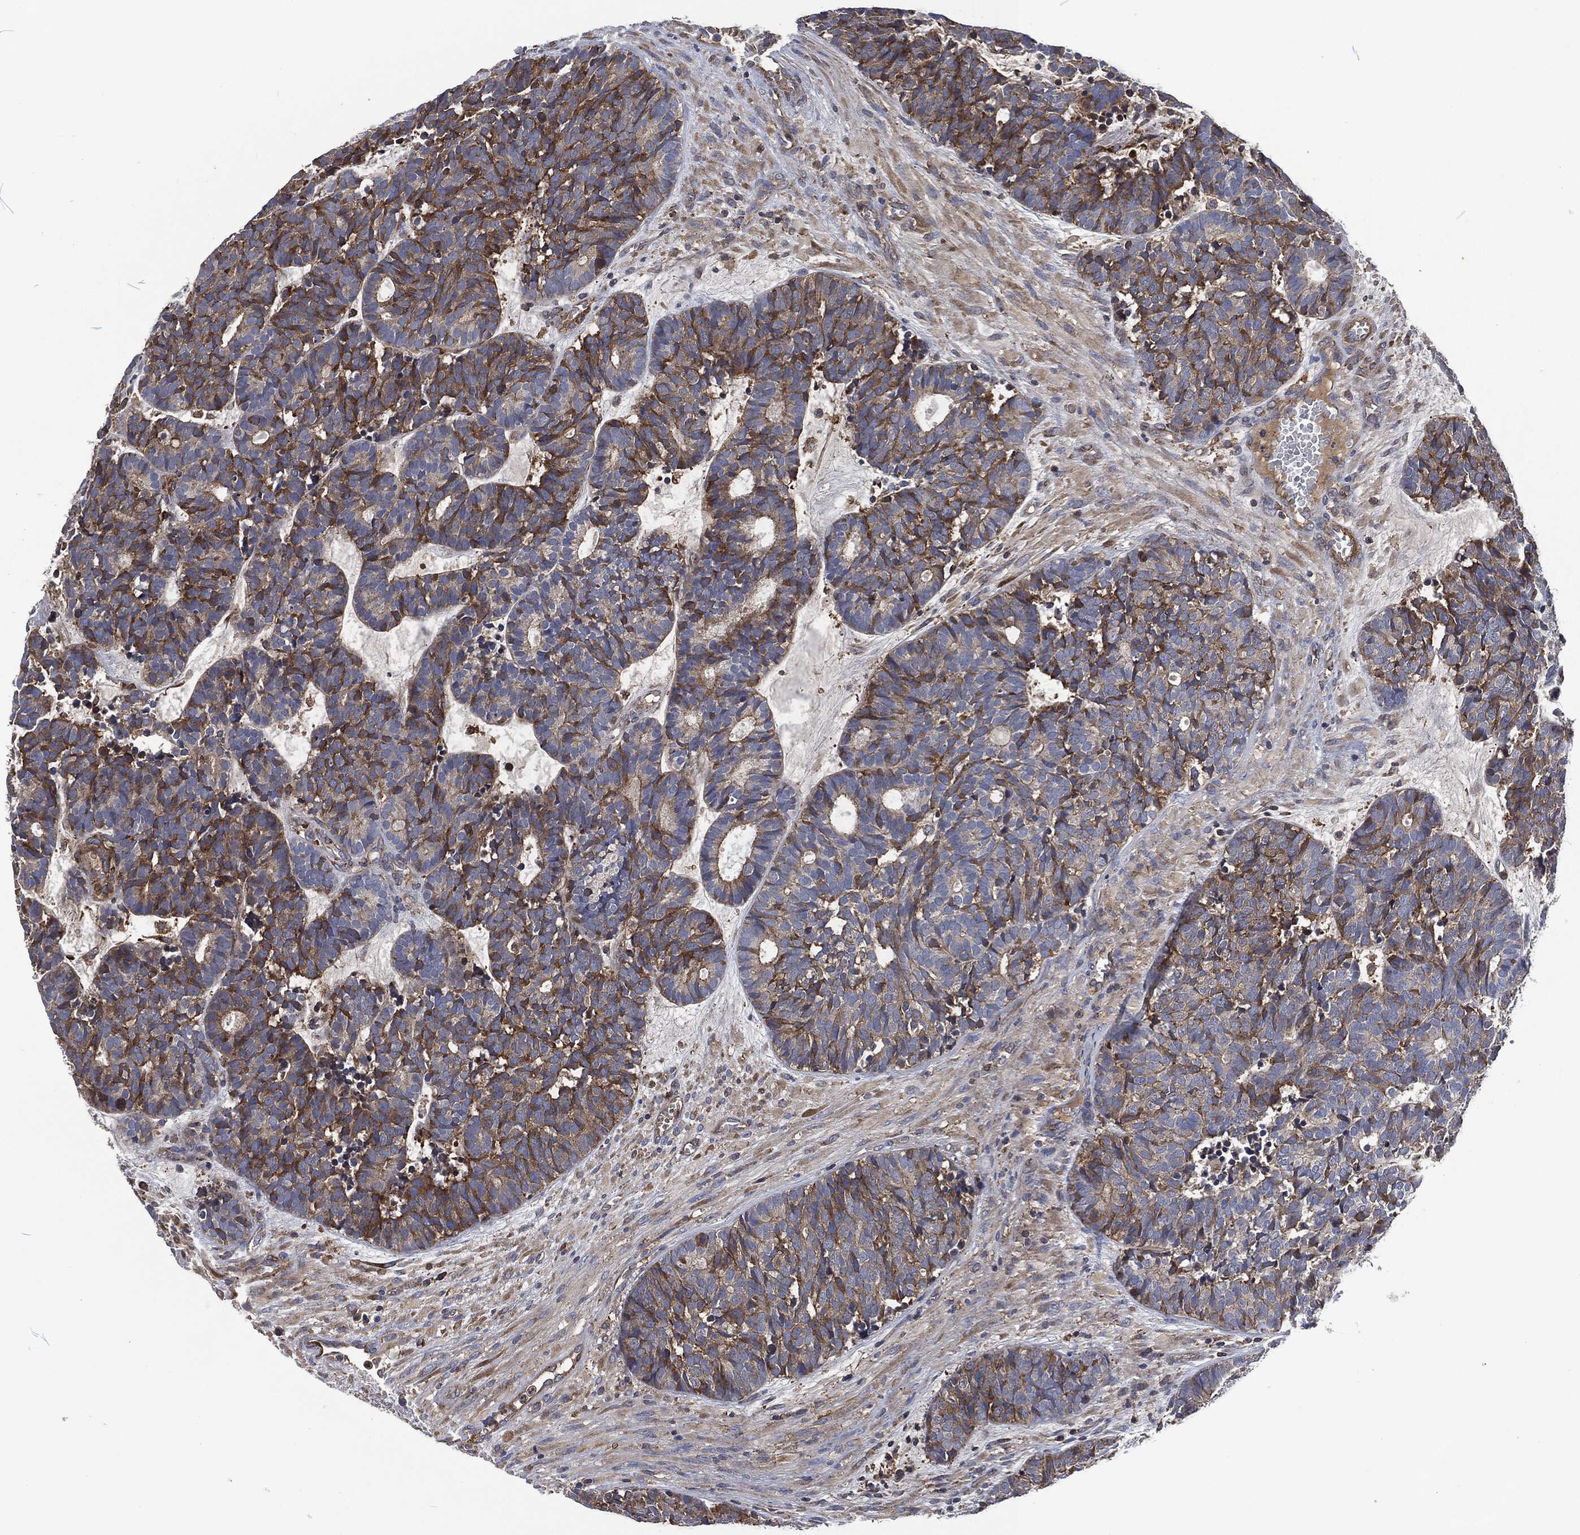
{"staining": {"intensity": "moderate", "quantity": "25%-75%", "location": "cytoplasmic/membranous"}, "tissue": "head and neck cancer", "cell_type": "Tumor cells", "image_type": "cancer", "snomed": [{"axis": "morphology", "description": "Adenocarcinoma, NOS"}, {"axis": "topography", "description": "Head-Neck"}], "caption": "Protein expression analysis of human adenocarcinoma (head and neck) reveals moderate cytoplasmic/membranous expression in approximately 25%-75% of tumor cells.", "gene": "LGALS9", "patient": {"sex": "female", "age": 81}}